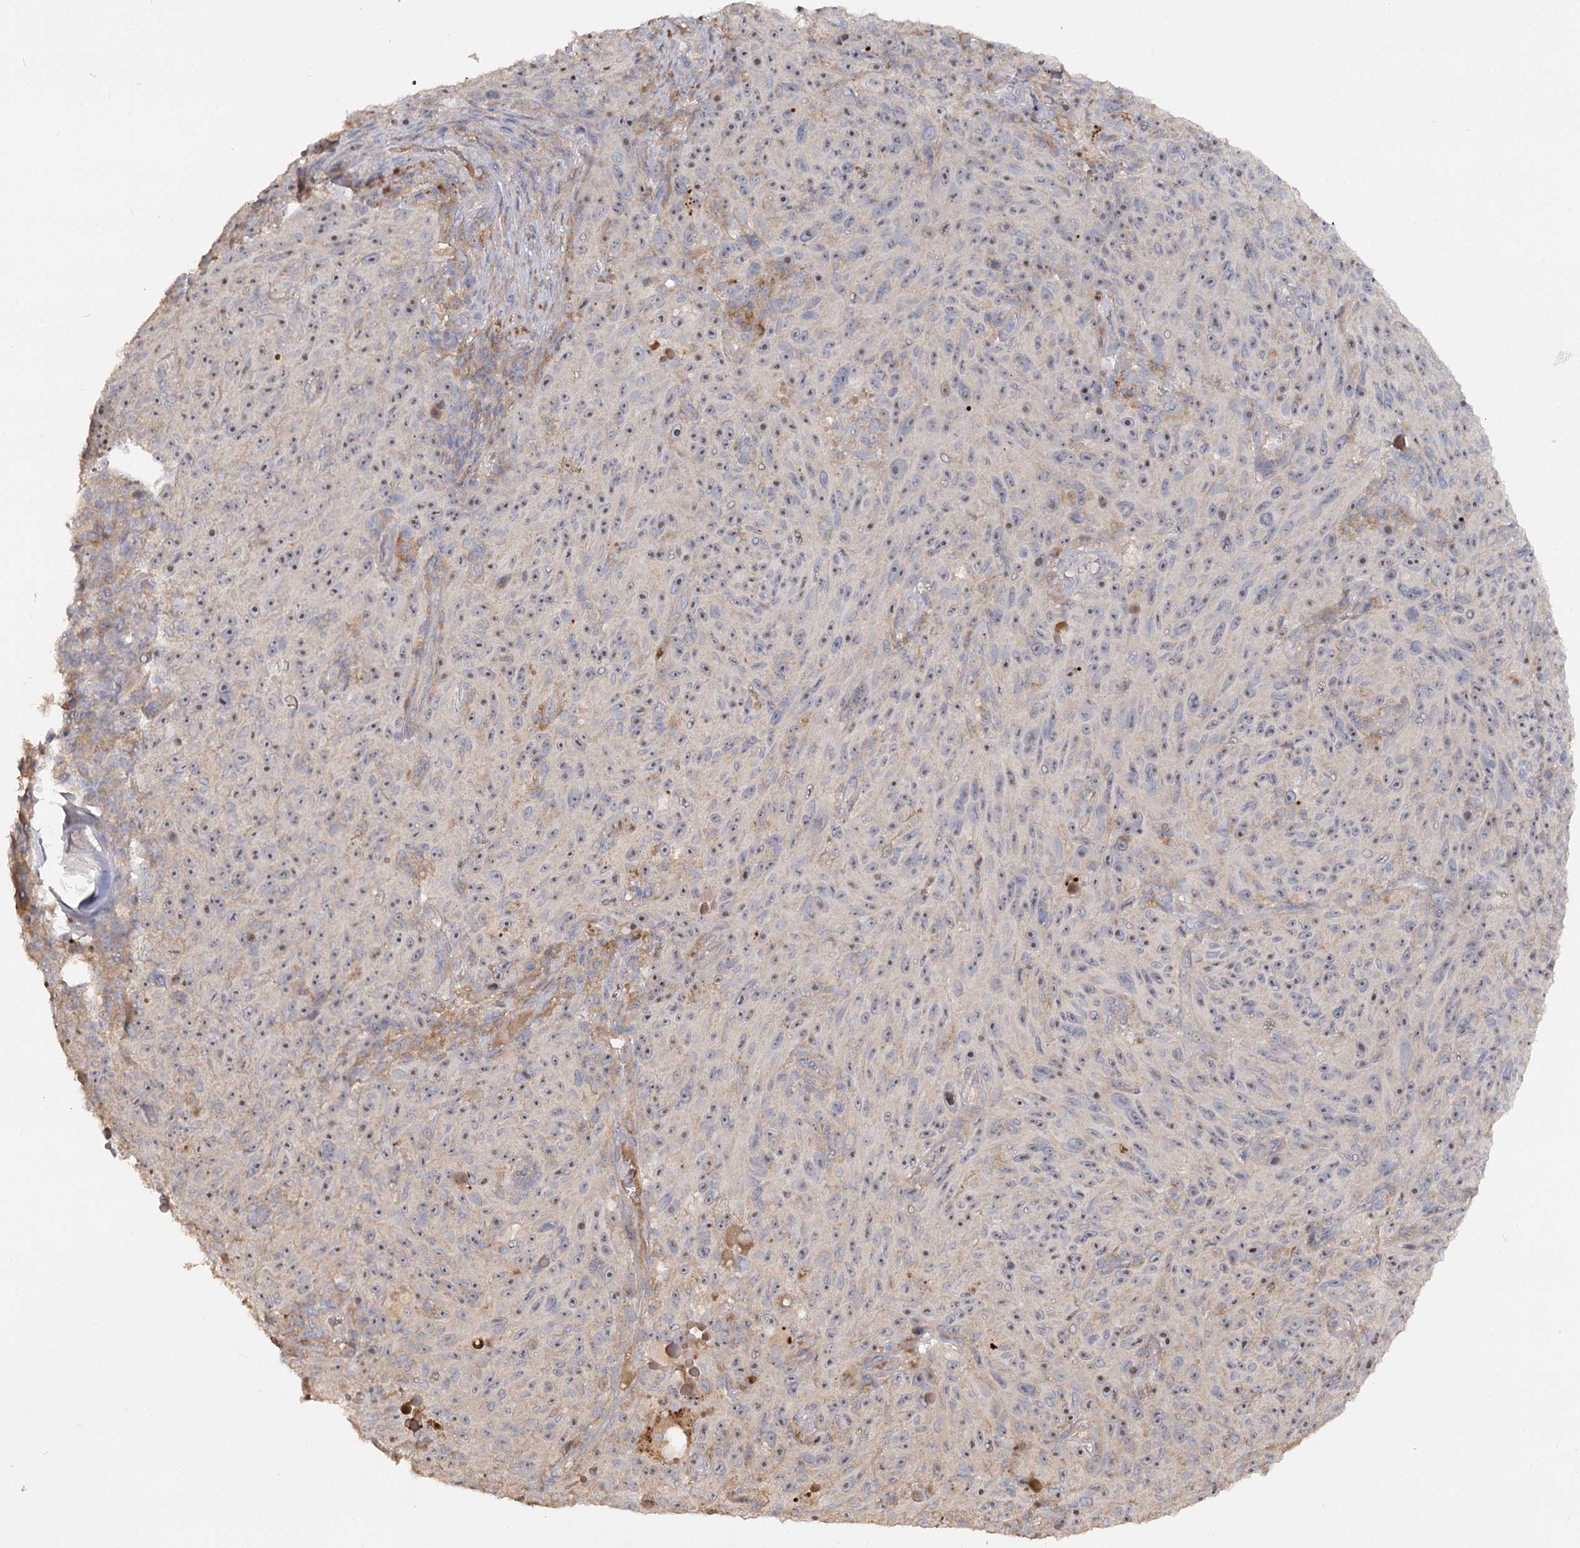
{"staining": {"intensity": "weak", "quantity": "25%-75%", "location": "nuclear"}, "tissue": "melanoma", "cell_type": "Tumor cells", "image_type": "cancer", "snomed": [{"axis": "morphology", "description": "Malignant melanoma, NOS"}, {"axis": "topography", "description": "Skin"}], "caption": "This is a histology image of immunohistochemistry (IHC) staining of malignant melanoma, which shows weak expression in the nuclear of tumor cells.", "gene": "ANGPTL5", "patient": {"sex": "female", "age": 82}}